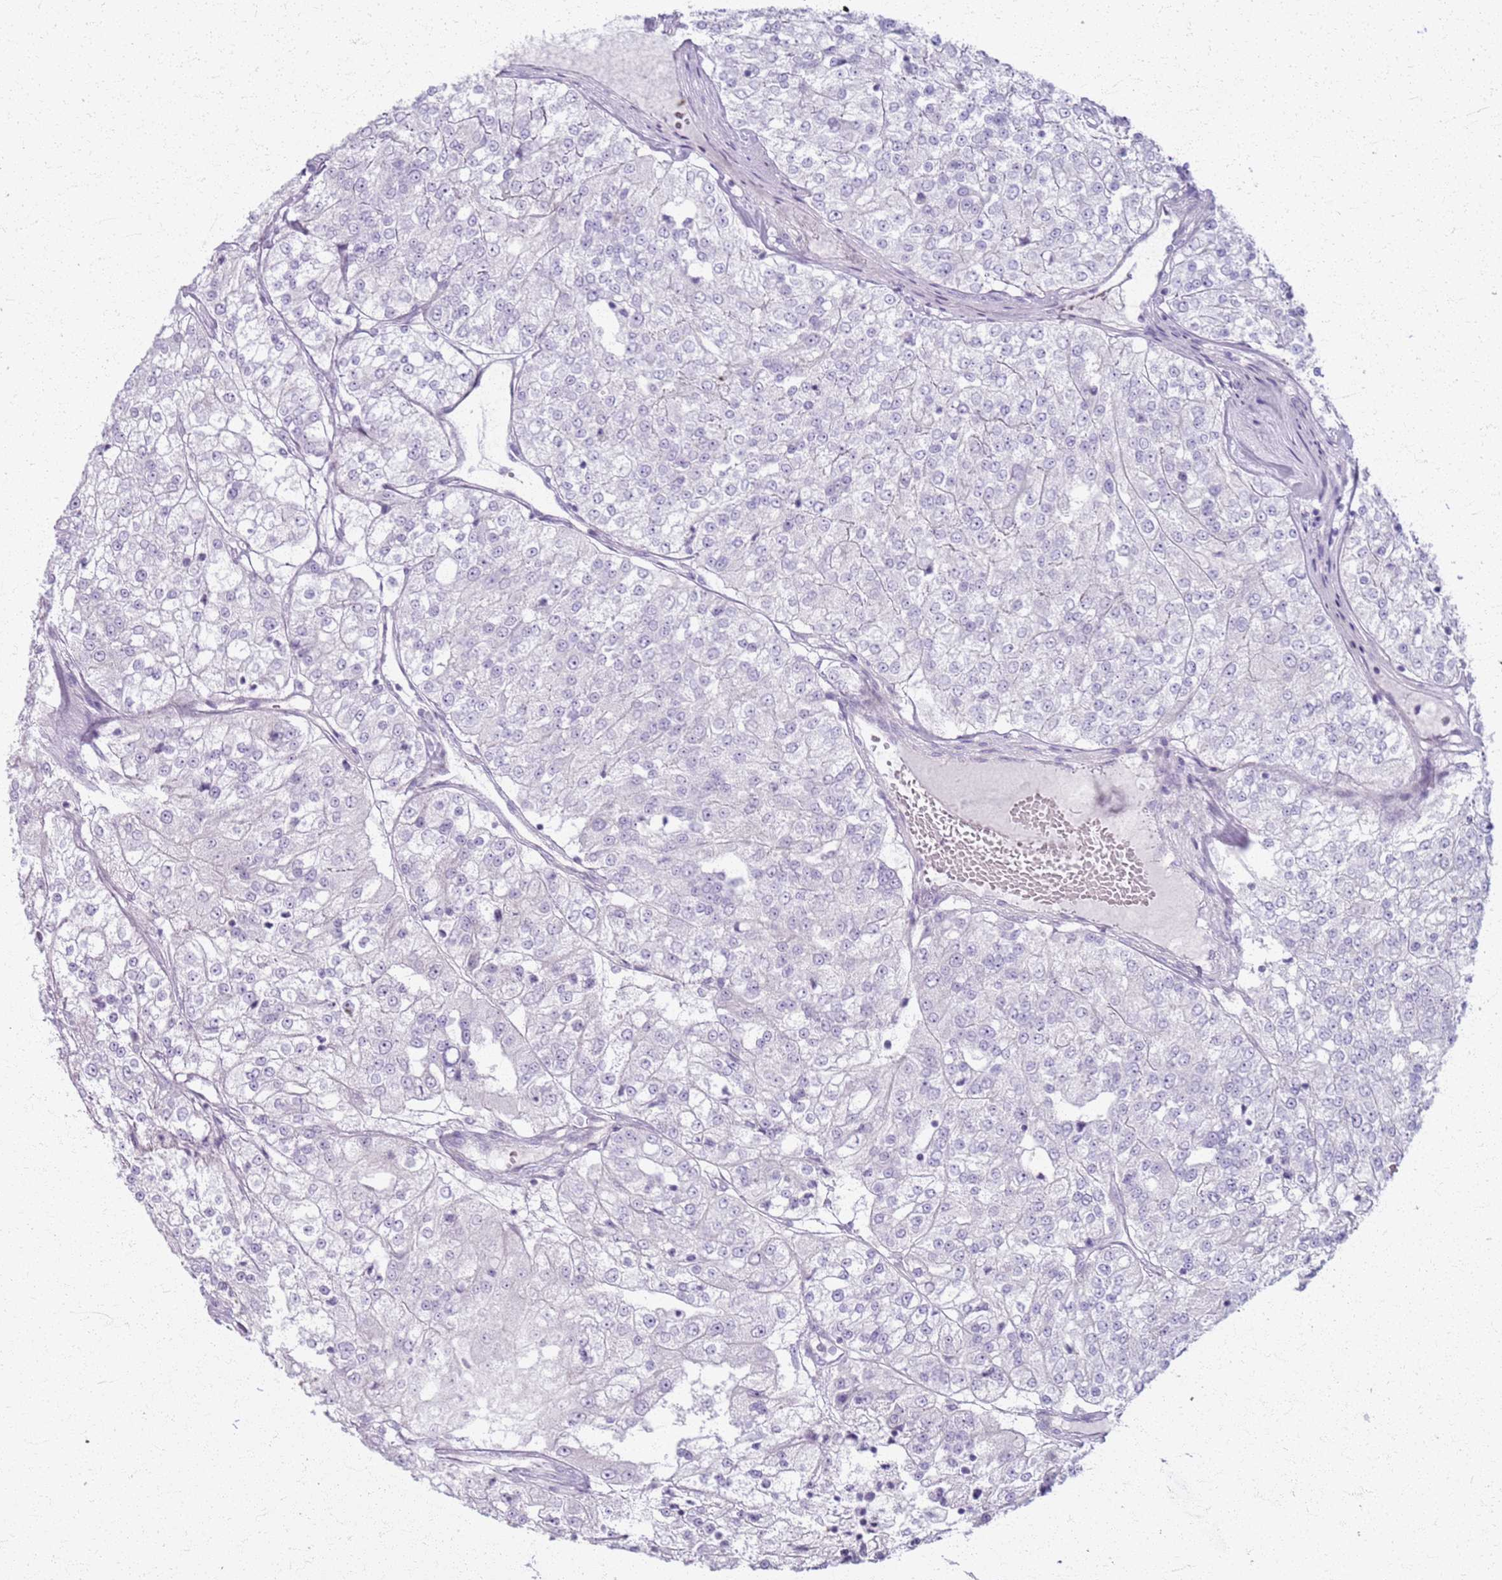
{"staining": {"intensity": "negative", "quantity": "none", "location": "none"}, "tissue": "renal cancer", "cell_type": "Tumor cells", "image_type": "cancer", "snomed": [{"axis": "morphology", "description": "Adenocarcinoma, NOS"}, {"axis": "topography", "description": "Kidney"}], "caption": "DAB (3,3'-diaminobenzidine) immunohistochemical staining of renal cancer shows no significant positivity in tumor cells. (DAB (3,3'-diaminobenzidine) IHC with hematoxylin counter stain).", "gene": "CSRP3", "patient": {"sex": "female", "age": 63}}